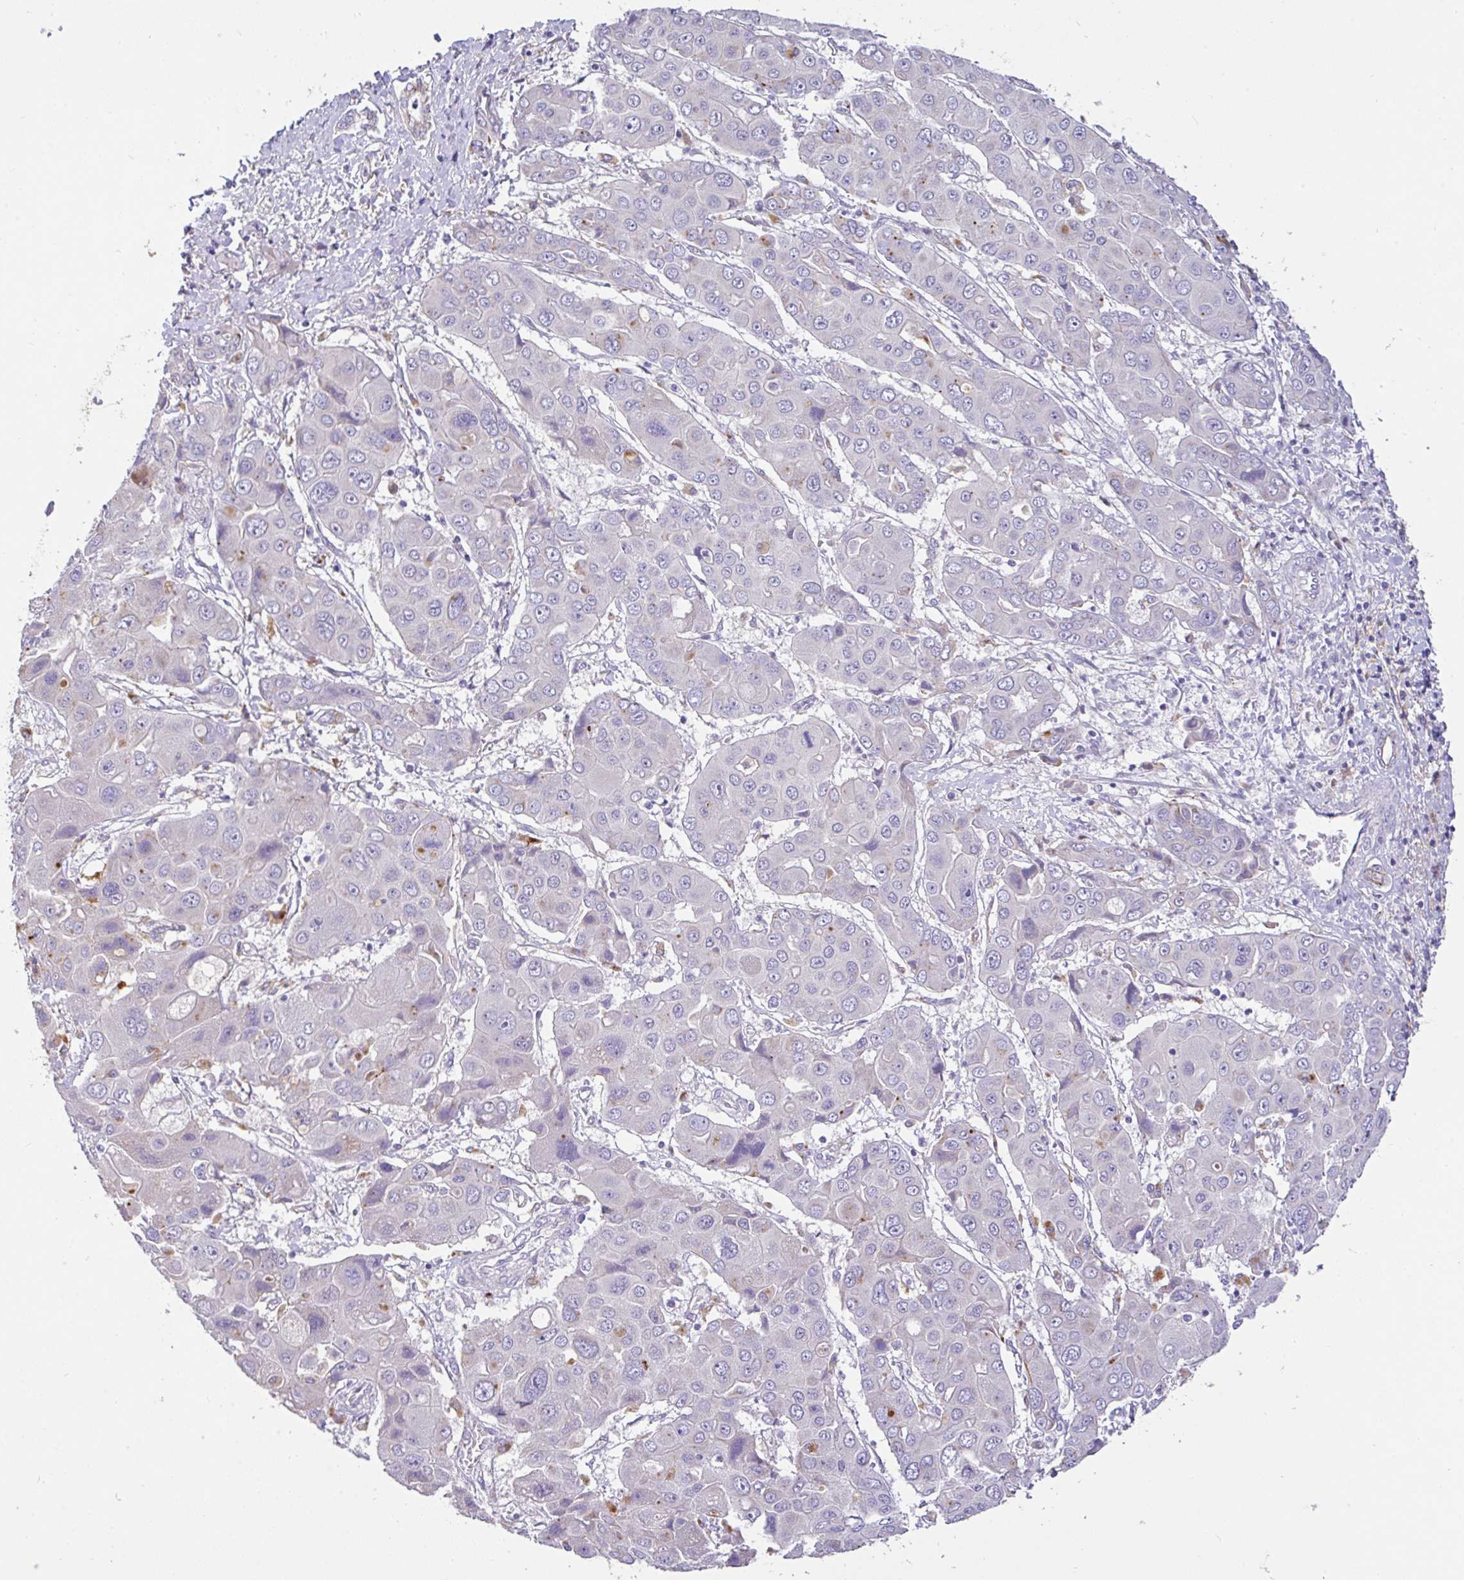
{"staining": {"intensity": "weak", "quantity": "<25%", "location": "cytoplasmic/membranous"}, "tissue": "liver cancer", "cell_type": "Tumor cells", "image_type": "cancer", "snomed": [{"axis": "morphology", "description": "Cholangiocarcinoma"}, {"axis": "topography", "description": "Liver"}], "caption": "Immunohistochemistry (IHC) of human cholangiocarcinoma (liver) displays no expression in tumor cells.", "gene": "EPN3", "patient": {"sex": "male", "age": 67}}